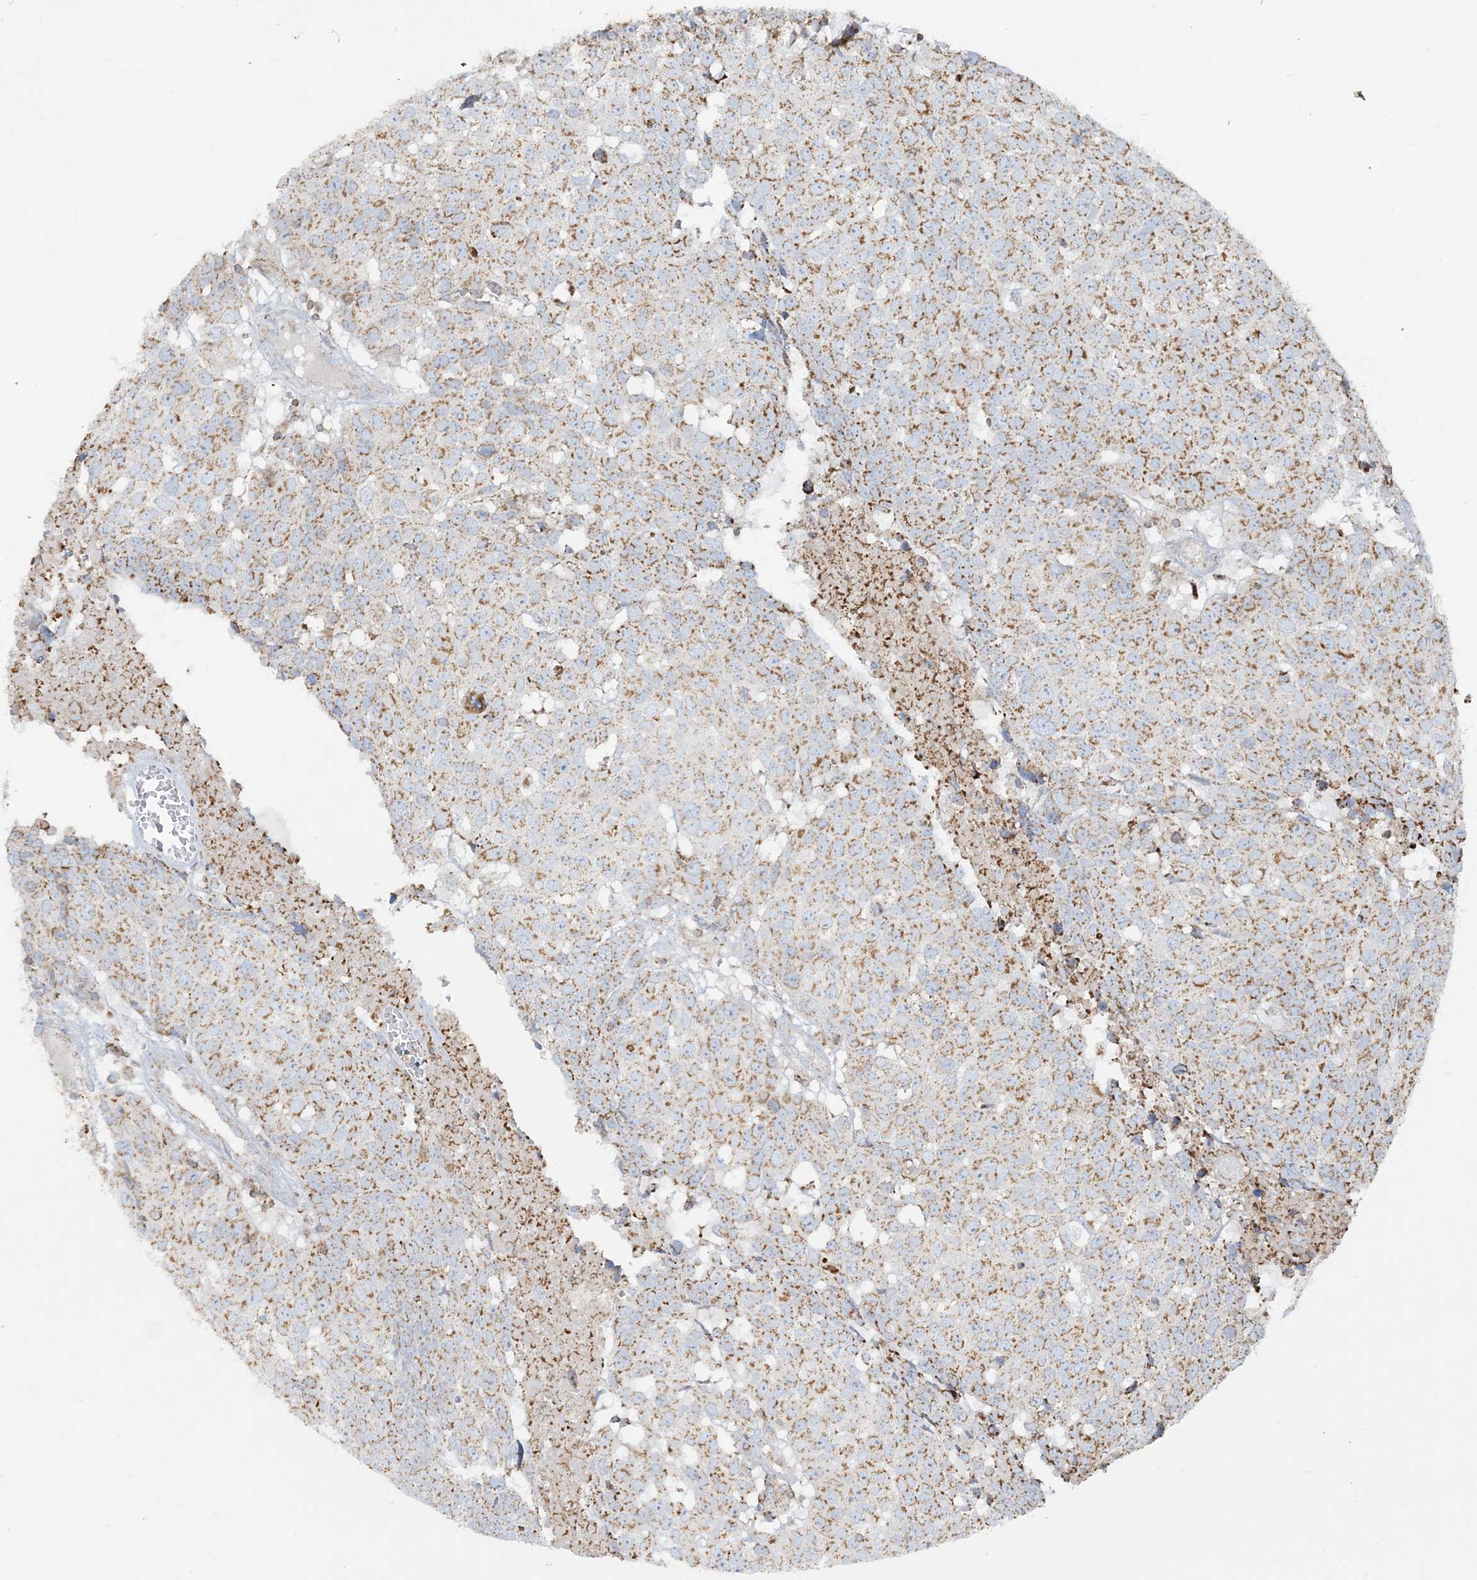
{"staining": {"intensity": "moderate", "quantity": ">75%", "location": "cytoplasmic/membranous"}, "tissue": "head and neck cancer", "cell_type": "Tumor cells", "image_type": "cancer", "snomed": [{"axis": "morphology", "description": "Squamous cell carcinoma, NOS"}, {"axis": "topography", "description": "Head-Neck"}], "caption": "A high-resolution image shows immunohistochemistry staining of head and neck cancer, which reveals moderate cytoplasmic/membranous staining in about >75% of tumor cells.", "gene": "BEND4", "patient": {"sex": "male", "age": 66}}